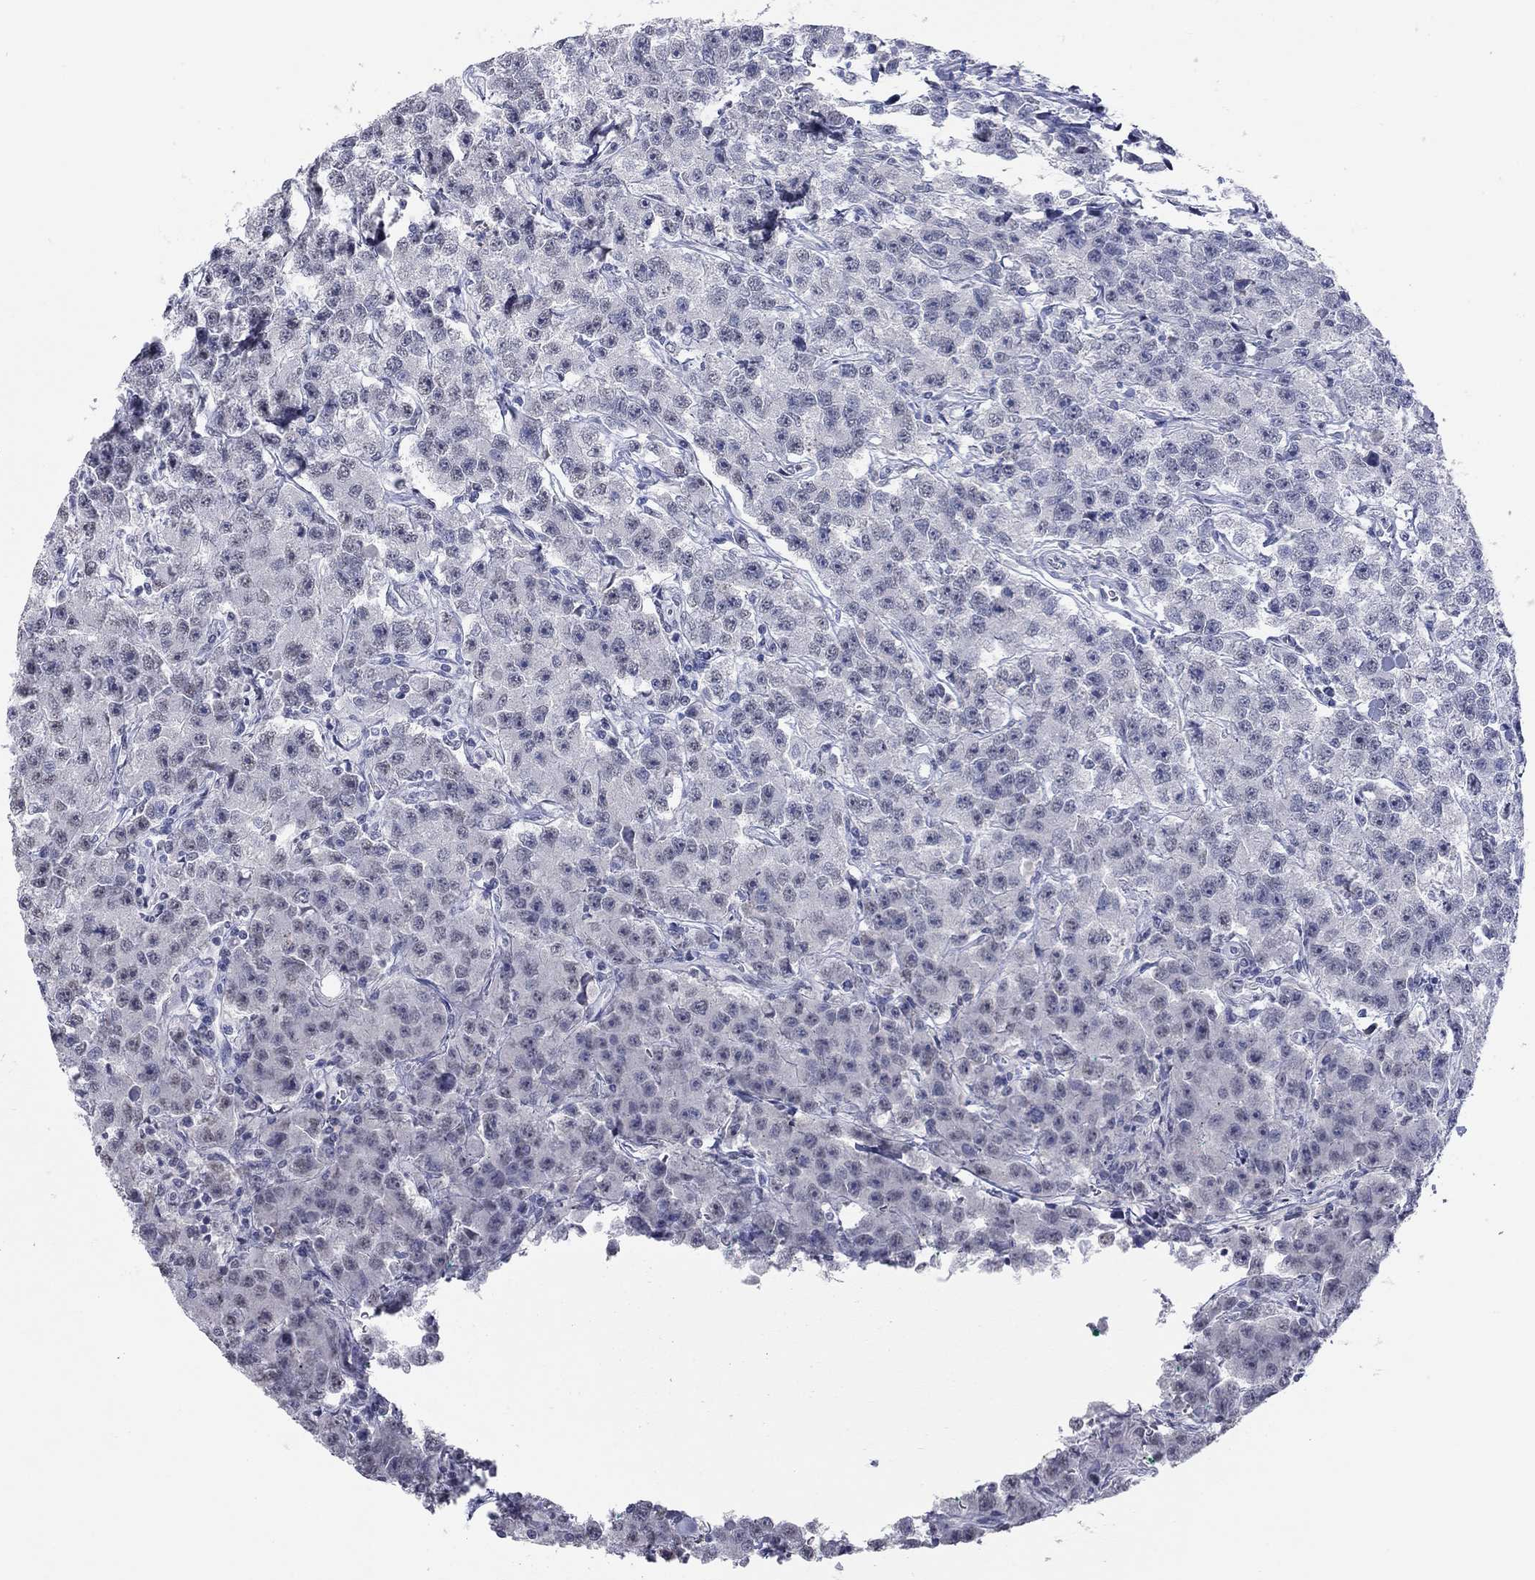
{"staining": {"intensity": "negative", "quantity": "none", "location": "none"}, "tissue": "testis cancer", "cell_type": "Tumor cells", "image_type": "cancer", "snomed": [{"axis": "morphology", "description": "Seminoma, NOS"}, {"axis": "topography", "description": "Testis"}], "caption": "High power microscopy image of an immunohistochemistry (IHC) micrograph of testis cancer, revealing no significant positivity in tumor cells.", "gene": "KRT75", "patient": {"sex": "male", "age": 59}}